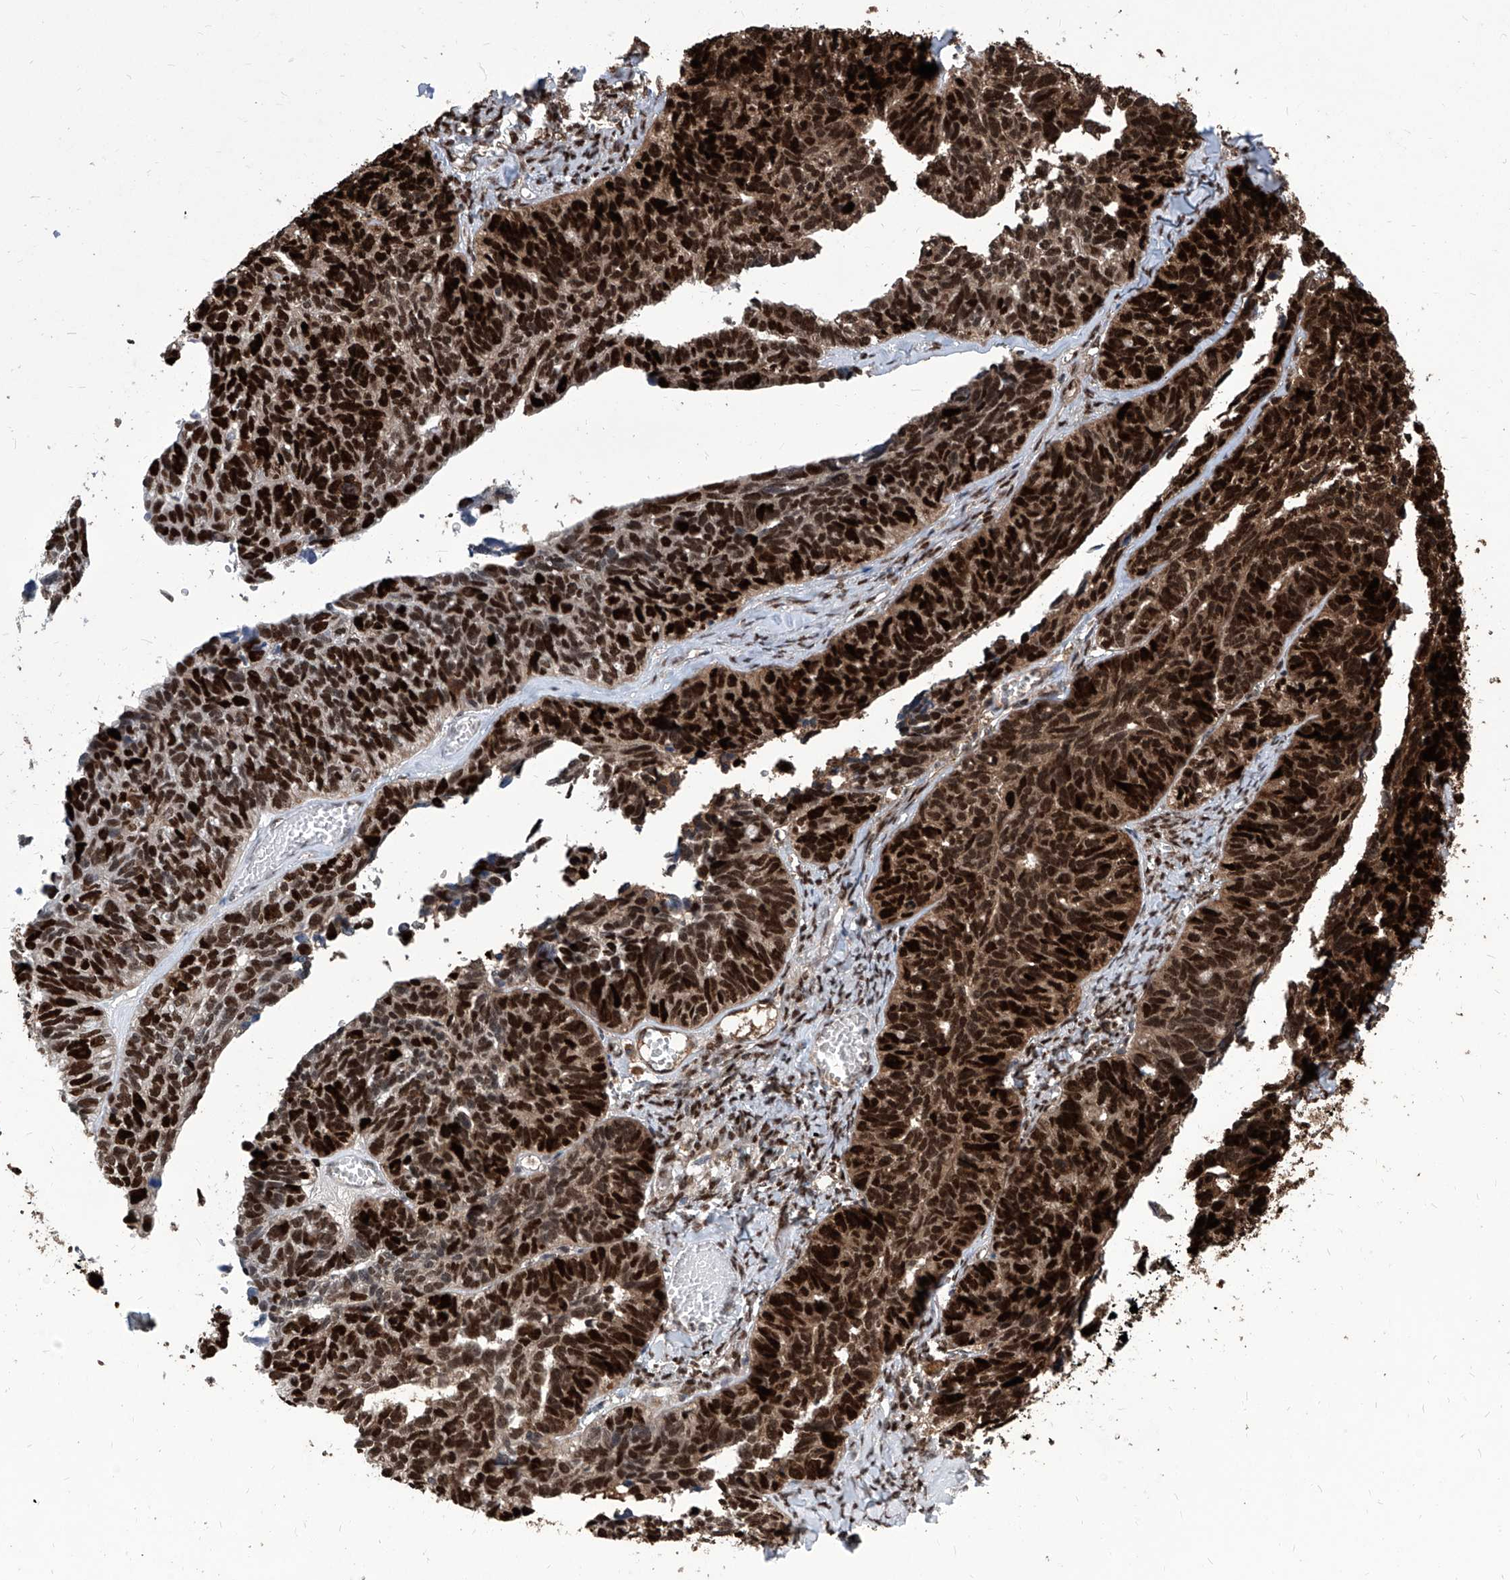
{"staining": {"intensity": "strong", "quantity": ">75%", "location": "nuclear"}, "tissue": "ovarian cancer", "cell_type": "Tumor cells", "image_type": "cancer", "snomed": [{"axis": "morphology", "description": "Cystadenocarcinoma, serous, NOS"}, {"axis": "topography", "description": "Ovary"}], "caption": "Immunohistochemical staining of ovarian cancer (serous cystadenocarcinoma) demonstrates high levels of strong nuclear protein staining in about >75% of tumor cells.", "gene": "PCNA", "patient": {"sex": "female", "age": 79}}